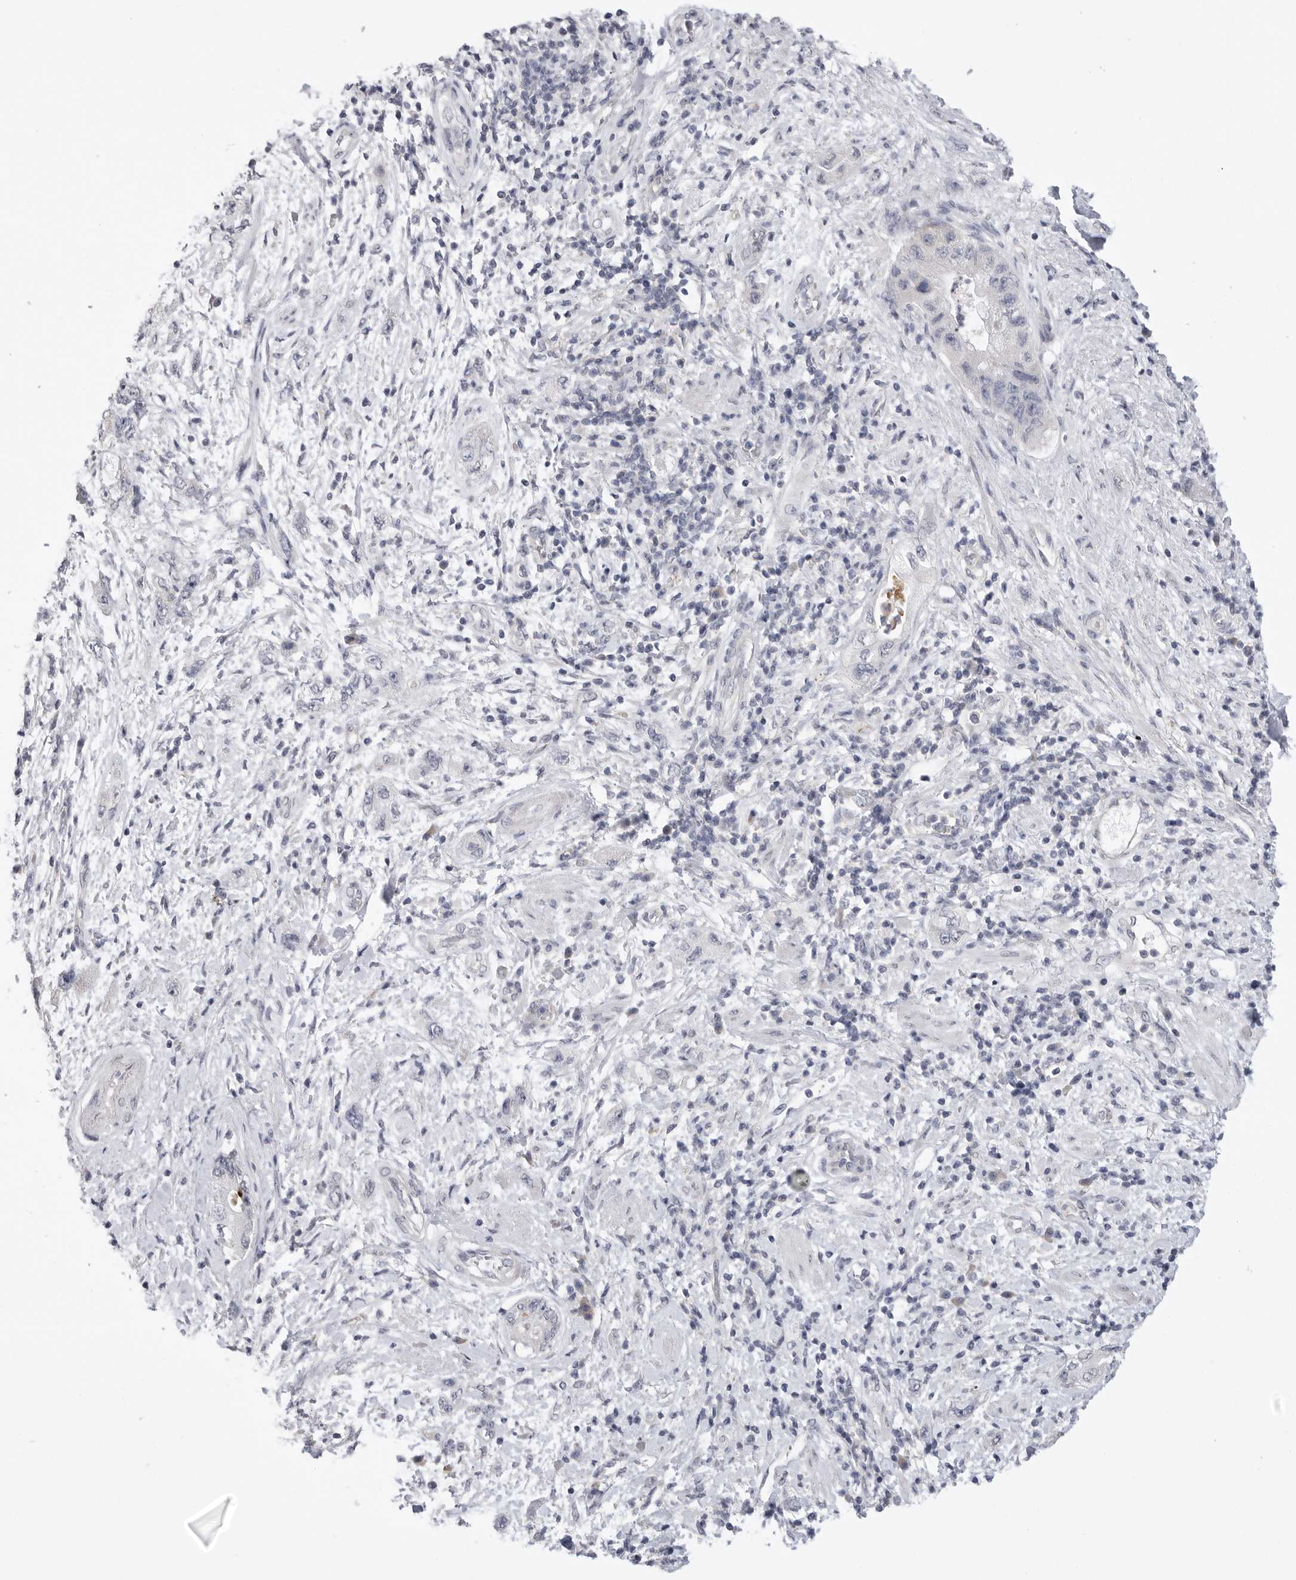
{"staining": {"intensity": "negative", "quantity": "none", "location": "none"}, "tissue": "pancreatic cancer", "cell_type": "Tumor cells", "image_type": "cancer", "snomed": [{"axis": "morphology", "description": "Adenocarcinoma, NOS"}, {"axis": "topography", "description": "Pancreas"}], "caption": "Tumor cells show no significant protein staining in adenocarcinoma (pancreatic).", "gene": "FBXO43", "patient": {"sex": "female", "age": 73}}